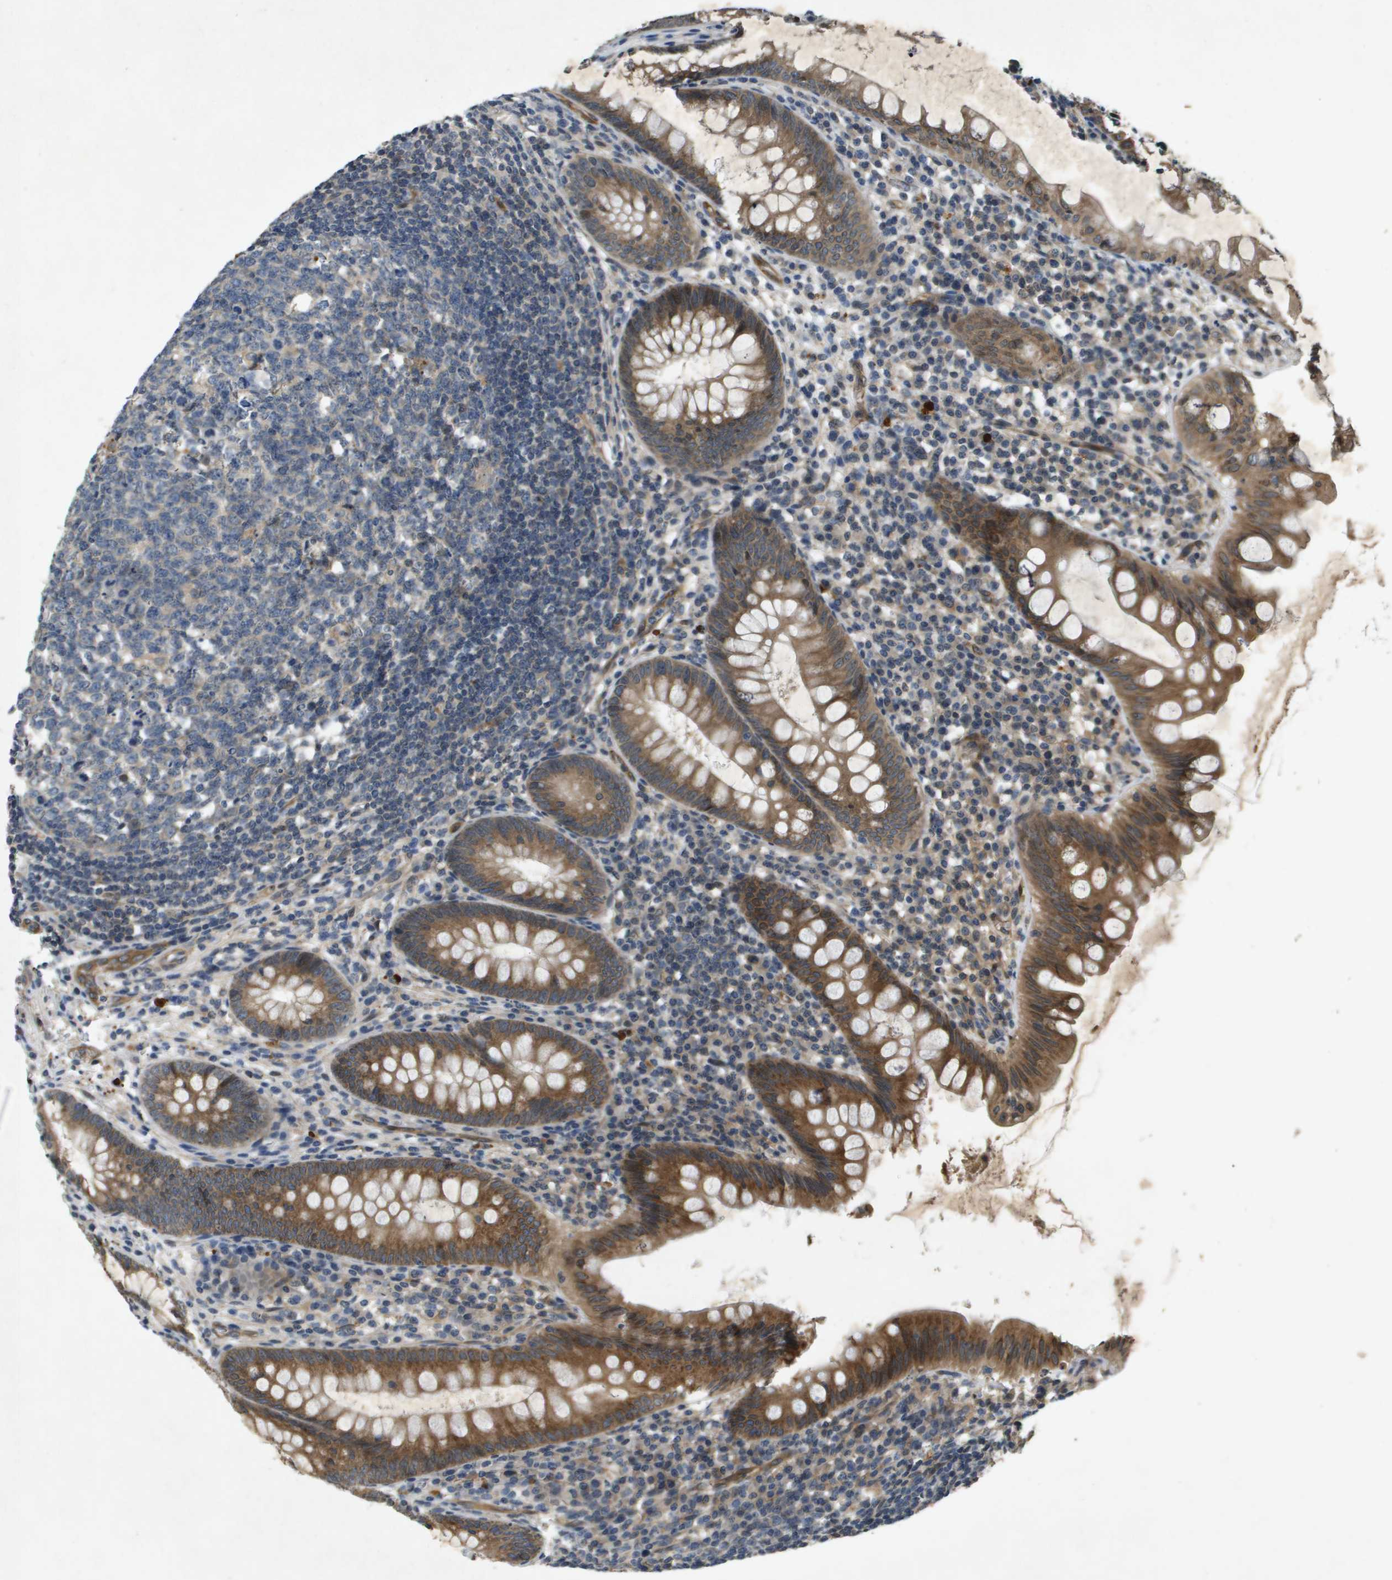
{"staining": {"intensity": "moderate", "quantity": ">75%", "location": "cytoplasmic/membranous"}, "tissue": "appendix", "cell_type": "Glandular cells", "image_type": "normal", "snomed": [{"axis": "morphology", "description": "Normal tissue, NOS"}, {"axis": "topography", "description": "Appendix"}], "caption": "Immunohistochemistry (IHC) of benign appendix exhibits medium levels of moderate cytoplasmic/membranous staining in about >75% of glandular cells.", "gene": "PGAP3", "patient": {"sex": "male", "age": 56}}